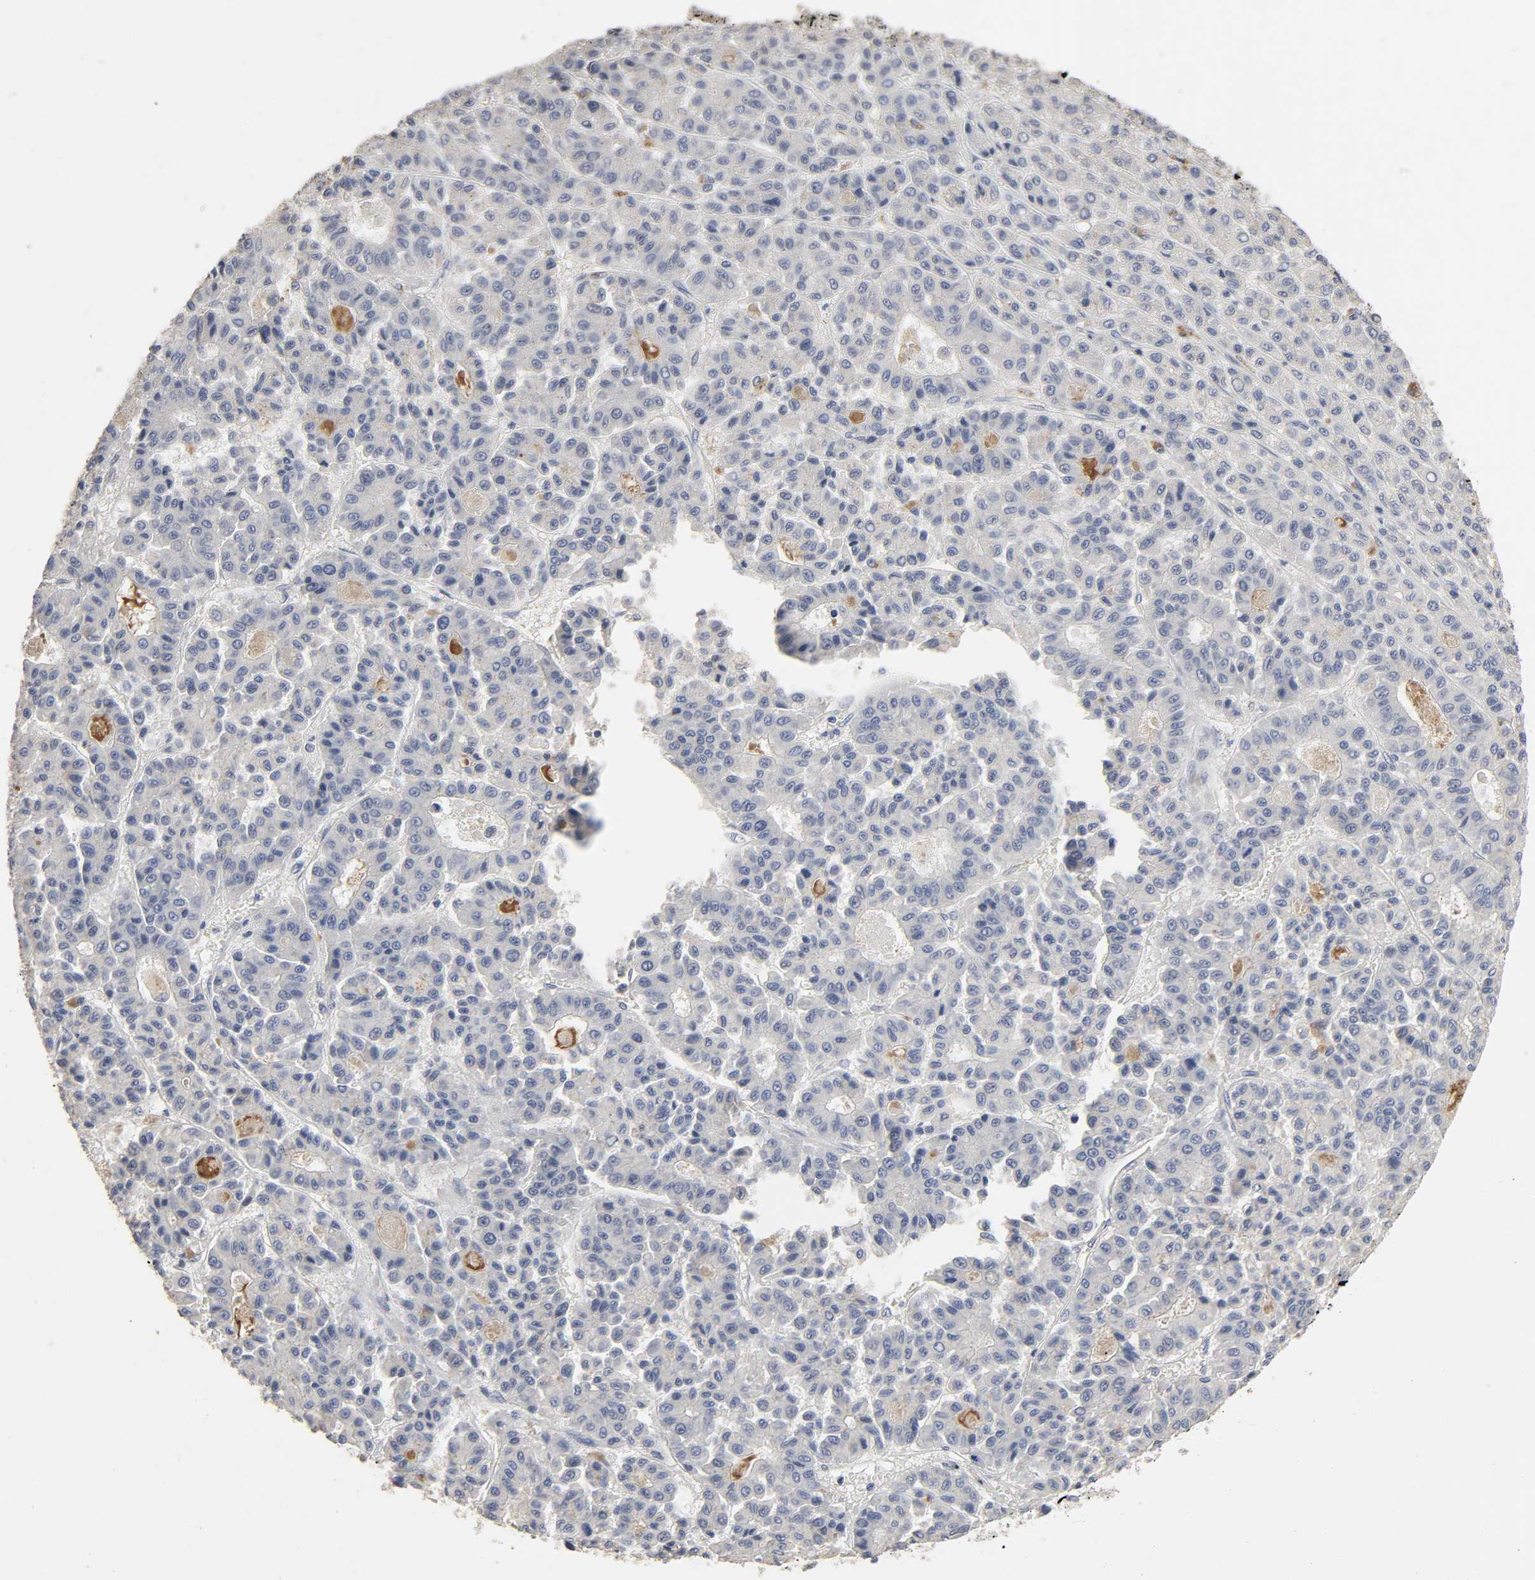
{"staining": {"intensity": "negative", "quantity": "none", "location": "none"}, "tissue": "liver cancer", "cell_type": "Tumor cells", "image_type": "cancer", "snomed": [{"axis": "morphology", "description": "Carcinoma, Hepatocellular, NOS"}, {"axis": "topography", "description": "Liver"}], "caption": "There is no significant positivity in tumor cells of hepatocellular carcinoma (liver).", "gene": "SLC10A2", "patient": {"sex": "male", "age": 70}}